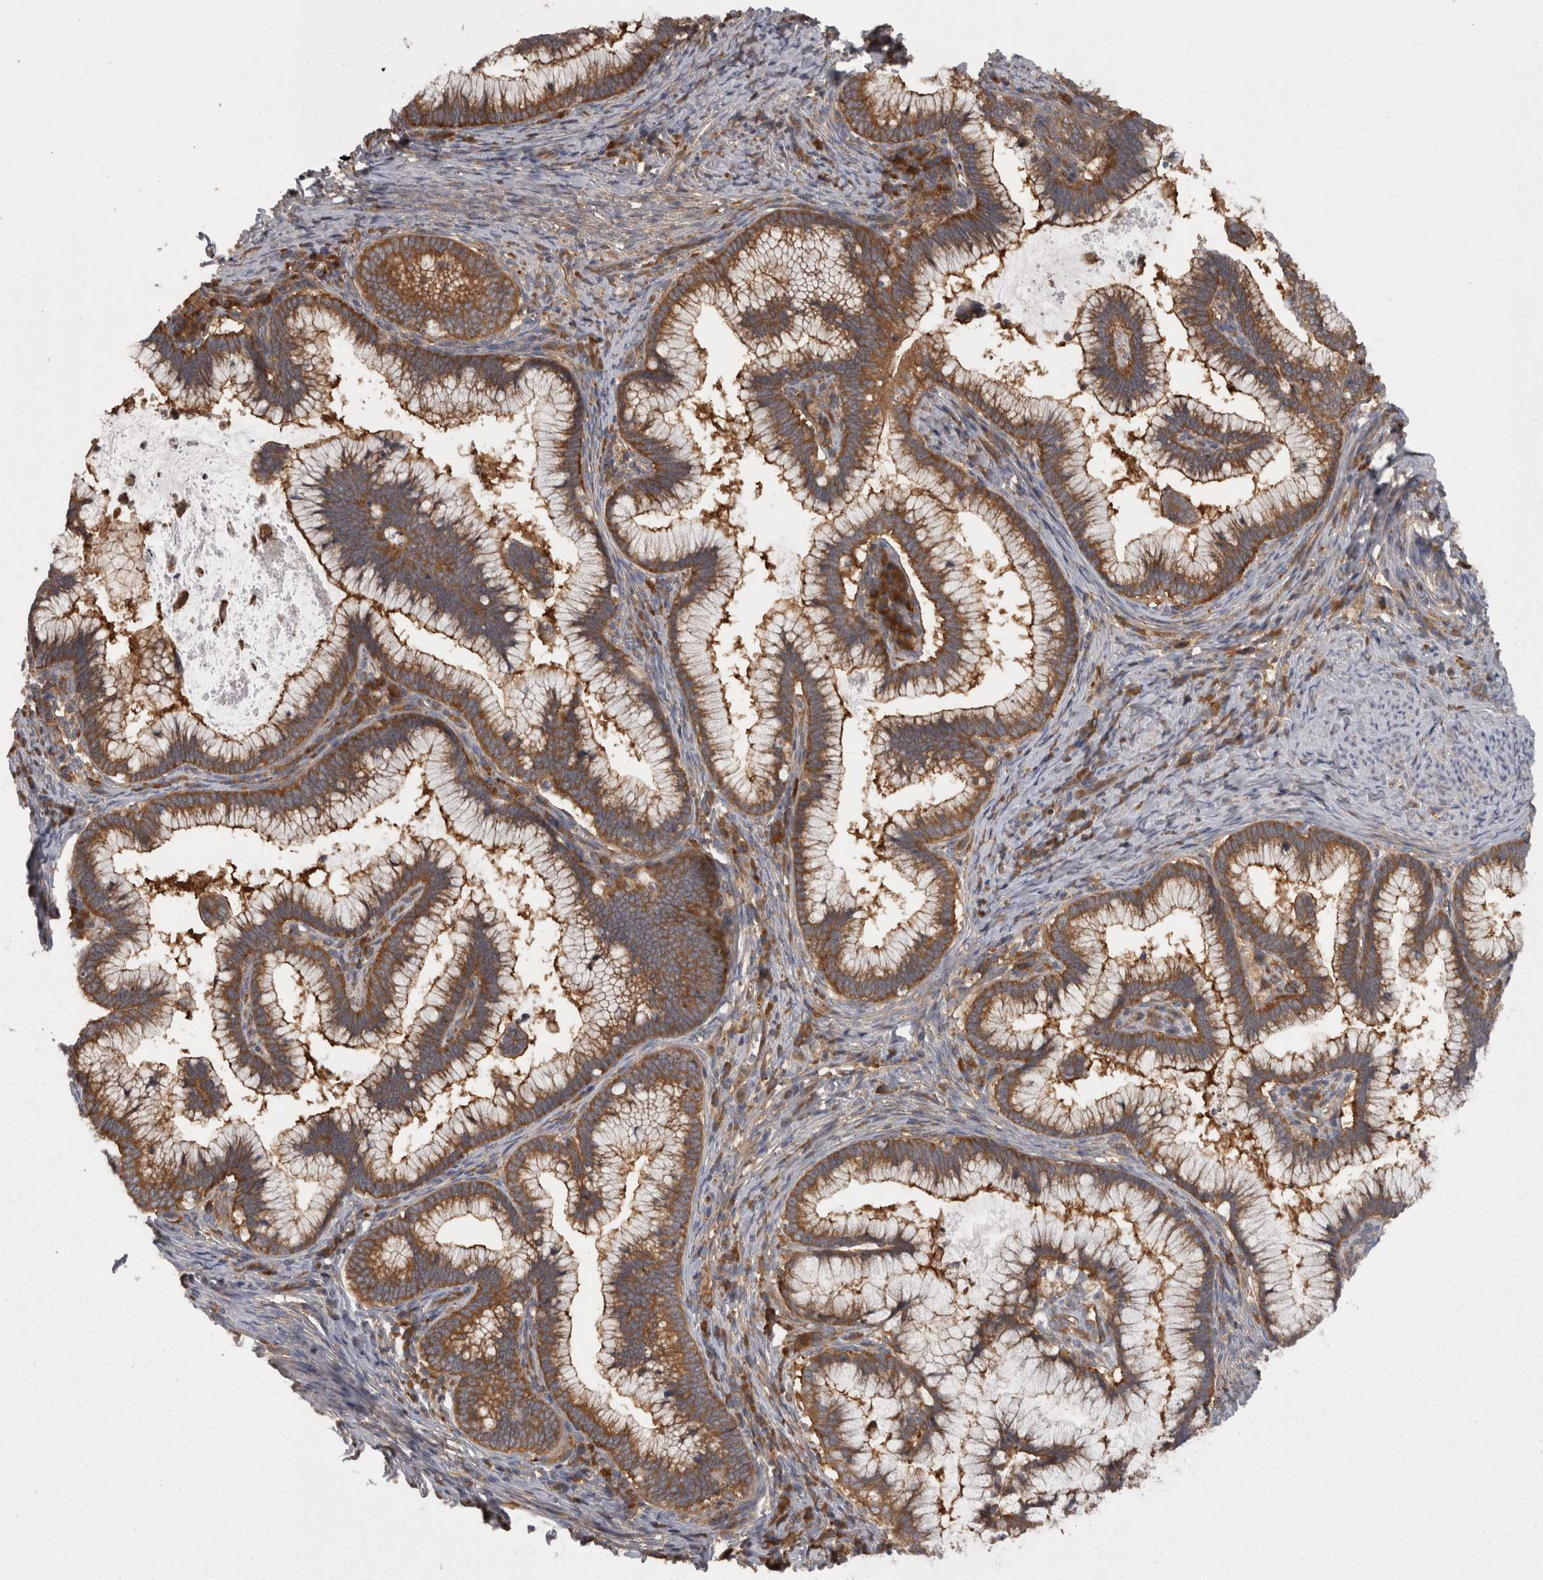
{"staining": {"intensity": "strong", "quantity": ">75%", "location": "cytoplasmic/membranous"}, "tissue": "cervical cancer", "cell_type": "Tumor cells", "image_type": "cancer", "snomed": [{"axis": "morphology", "description": "Adenocarcinoma, NOS"}, {"axis": "topography", "description": "Cervix"}], "caption": "Immunohistochemical staining of human cervical cancer demonstrates high levels of strong cytoplasmic/membranous protein staining in approximately >75% of tumor cells.", "gene": "SMCR8", "patient": {"sex": "female", "age": 36}}